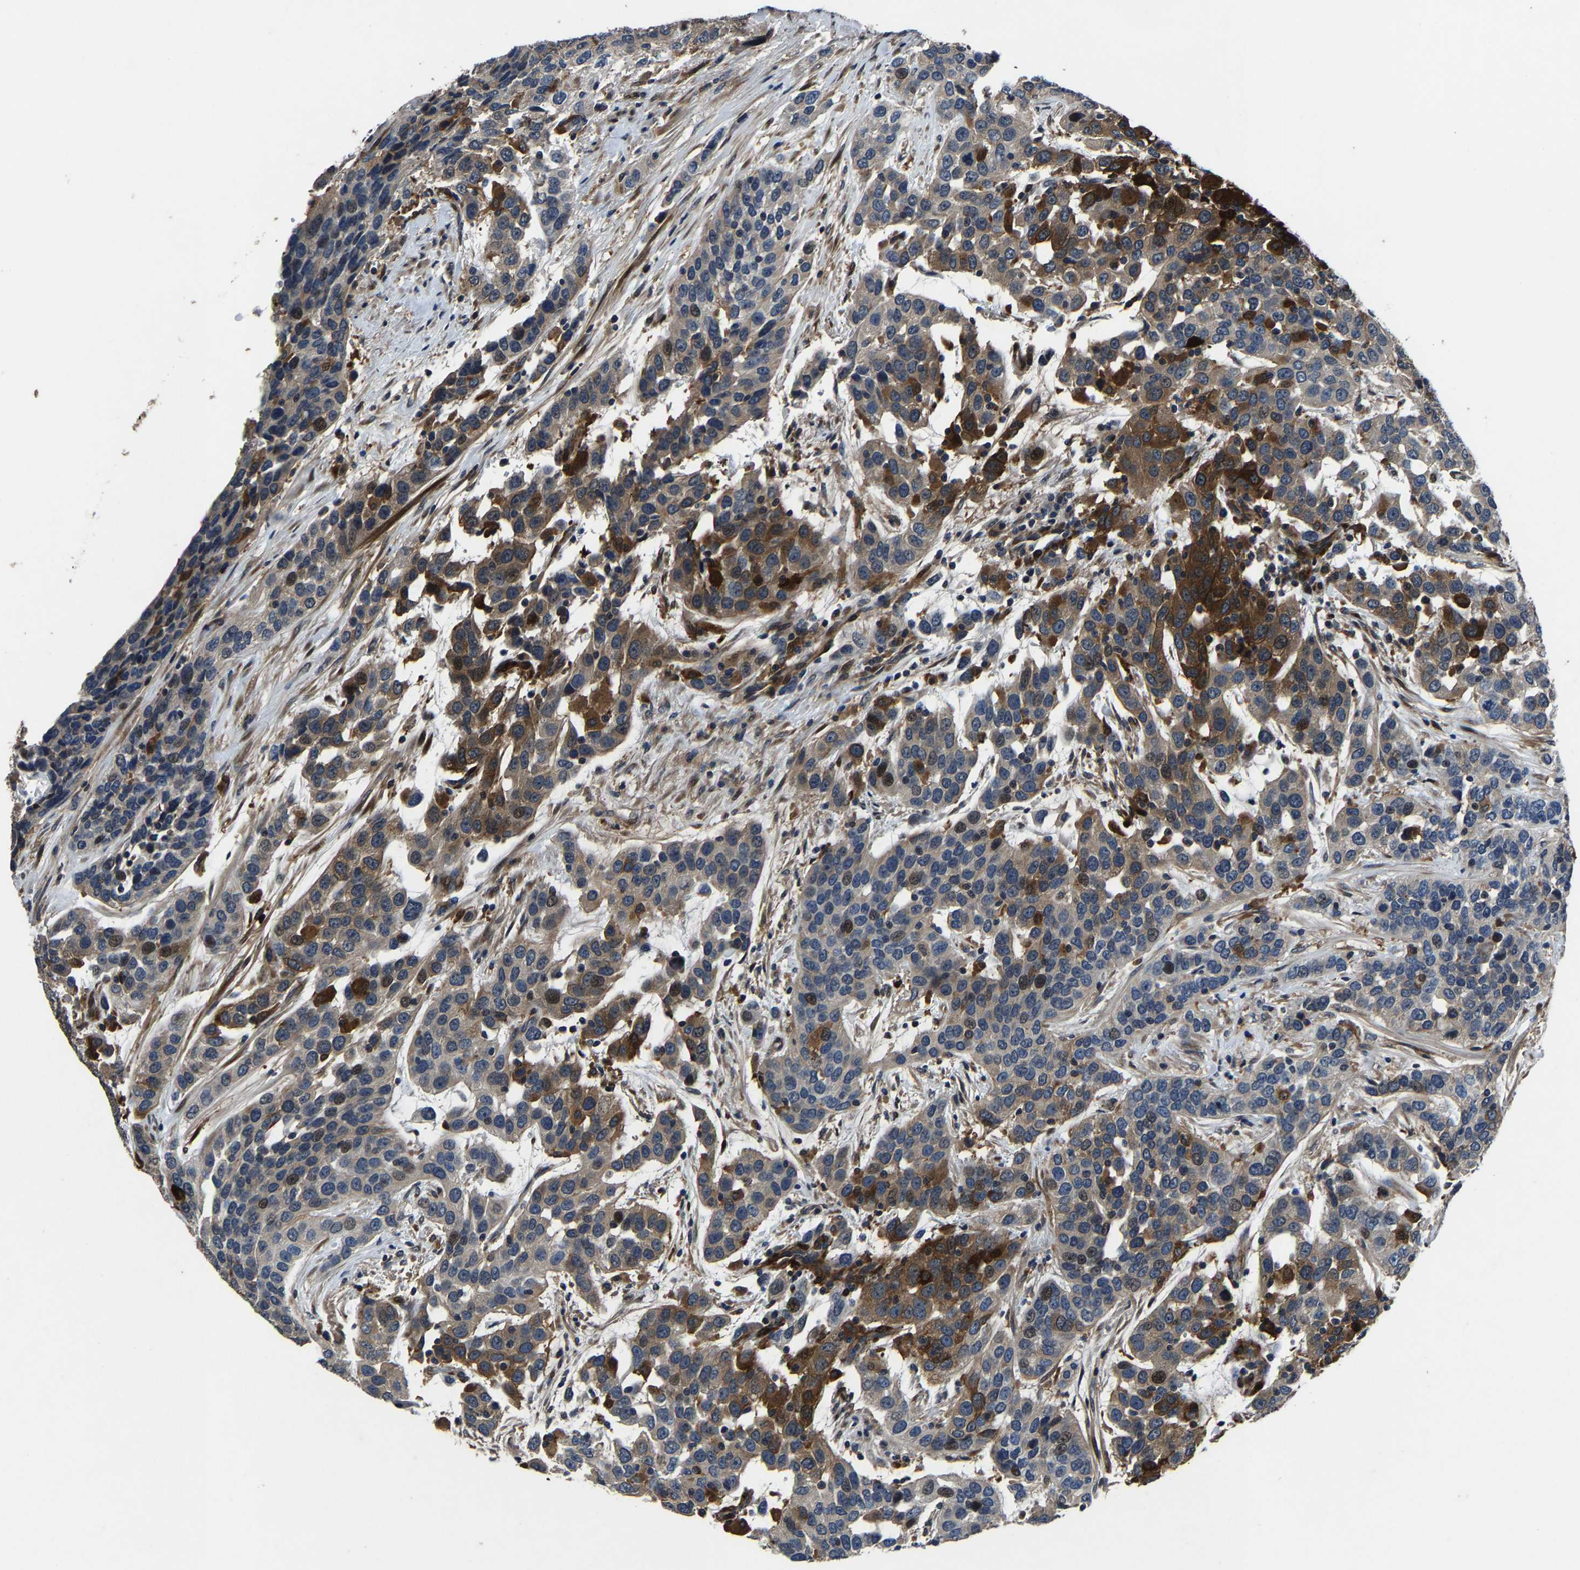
{"staining": {"intensity": "moderate", "quantity": "25%-75%", "location": "cytoplasmic/membranous"}, "tissue": "urothelial cancer", "cell_type": "Tumor cells", "image_type": "cancer", "snomed": [{"axis": "morphology", "description": "Urothelial carcinoma, High grade"}, {"axis": "topography", "description": "Urinary bladder"}], "caption": "Immunohistochemistry photomicrograph of neoplastic tissue: urothelial cancer stained using immunohistochemistry displays medium levels of moderate protein expression localized specifically in the cytoplasmic/membranous of tumor cells, appearing as a cytoplasmic/membranous brown color.", "gene": "PCNX2", "patient": {"sex": "female", "age": 80}}